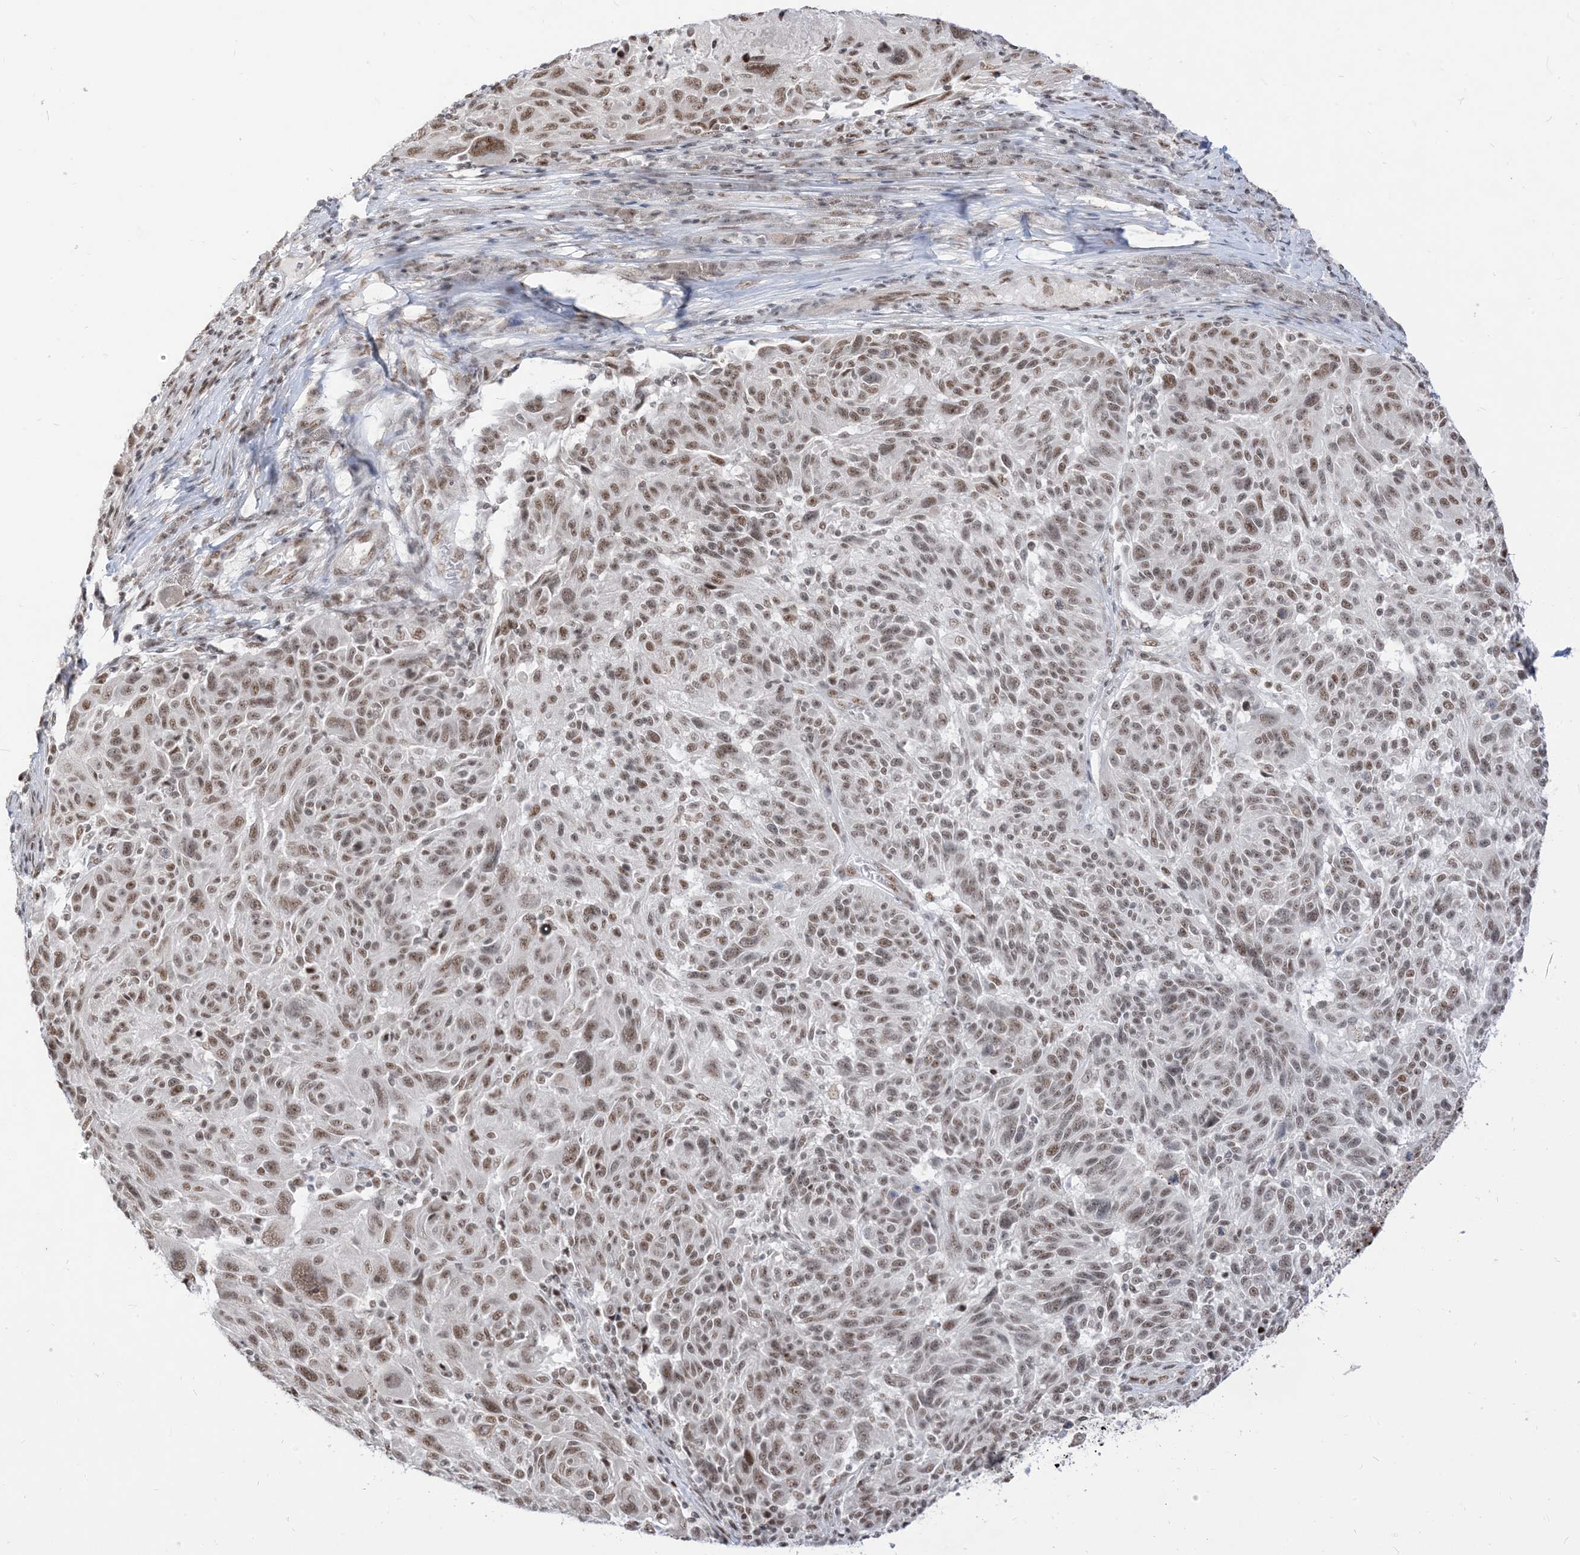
{"staining": {"intensity": "moderate", "quantity": ">75%", "location": "nuclear"}, "tissue": "melanoma", "cell_type": "Tumor cells", "image_type": "cancer", "snomed": [{"axis": "morphology", "description": "Malignant melanoma, NOS"}, {"axis": "topography", "description": "Skin"}], "caption": "Protein positivity by immunohistochemistry shows moderate nuclear positivity in about >75% of tumor cells in malignant melanoma.", "gene": "ARGLU1", "patient": {"sex": "male", "age": 53}}